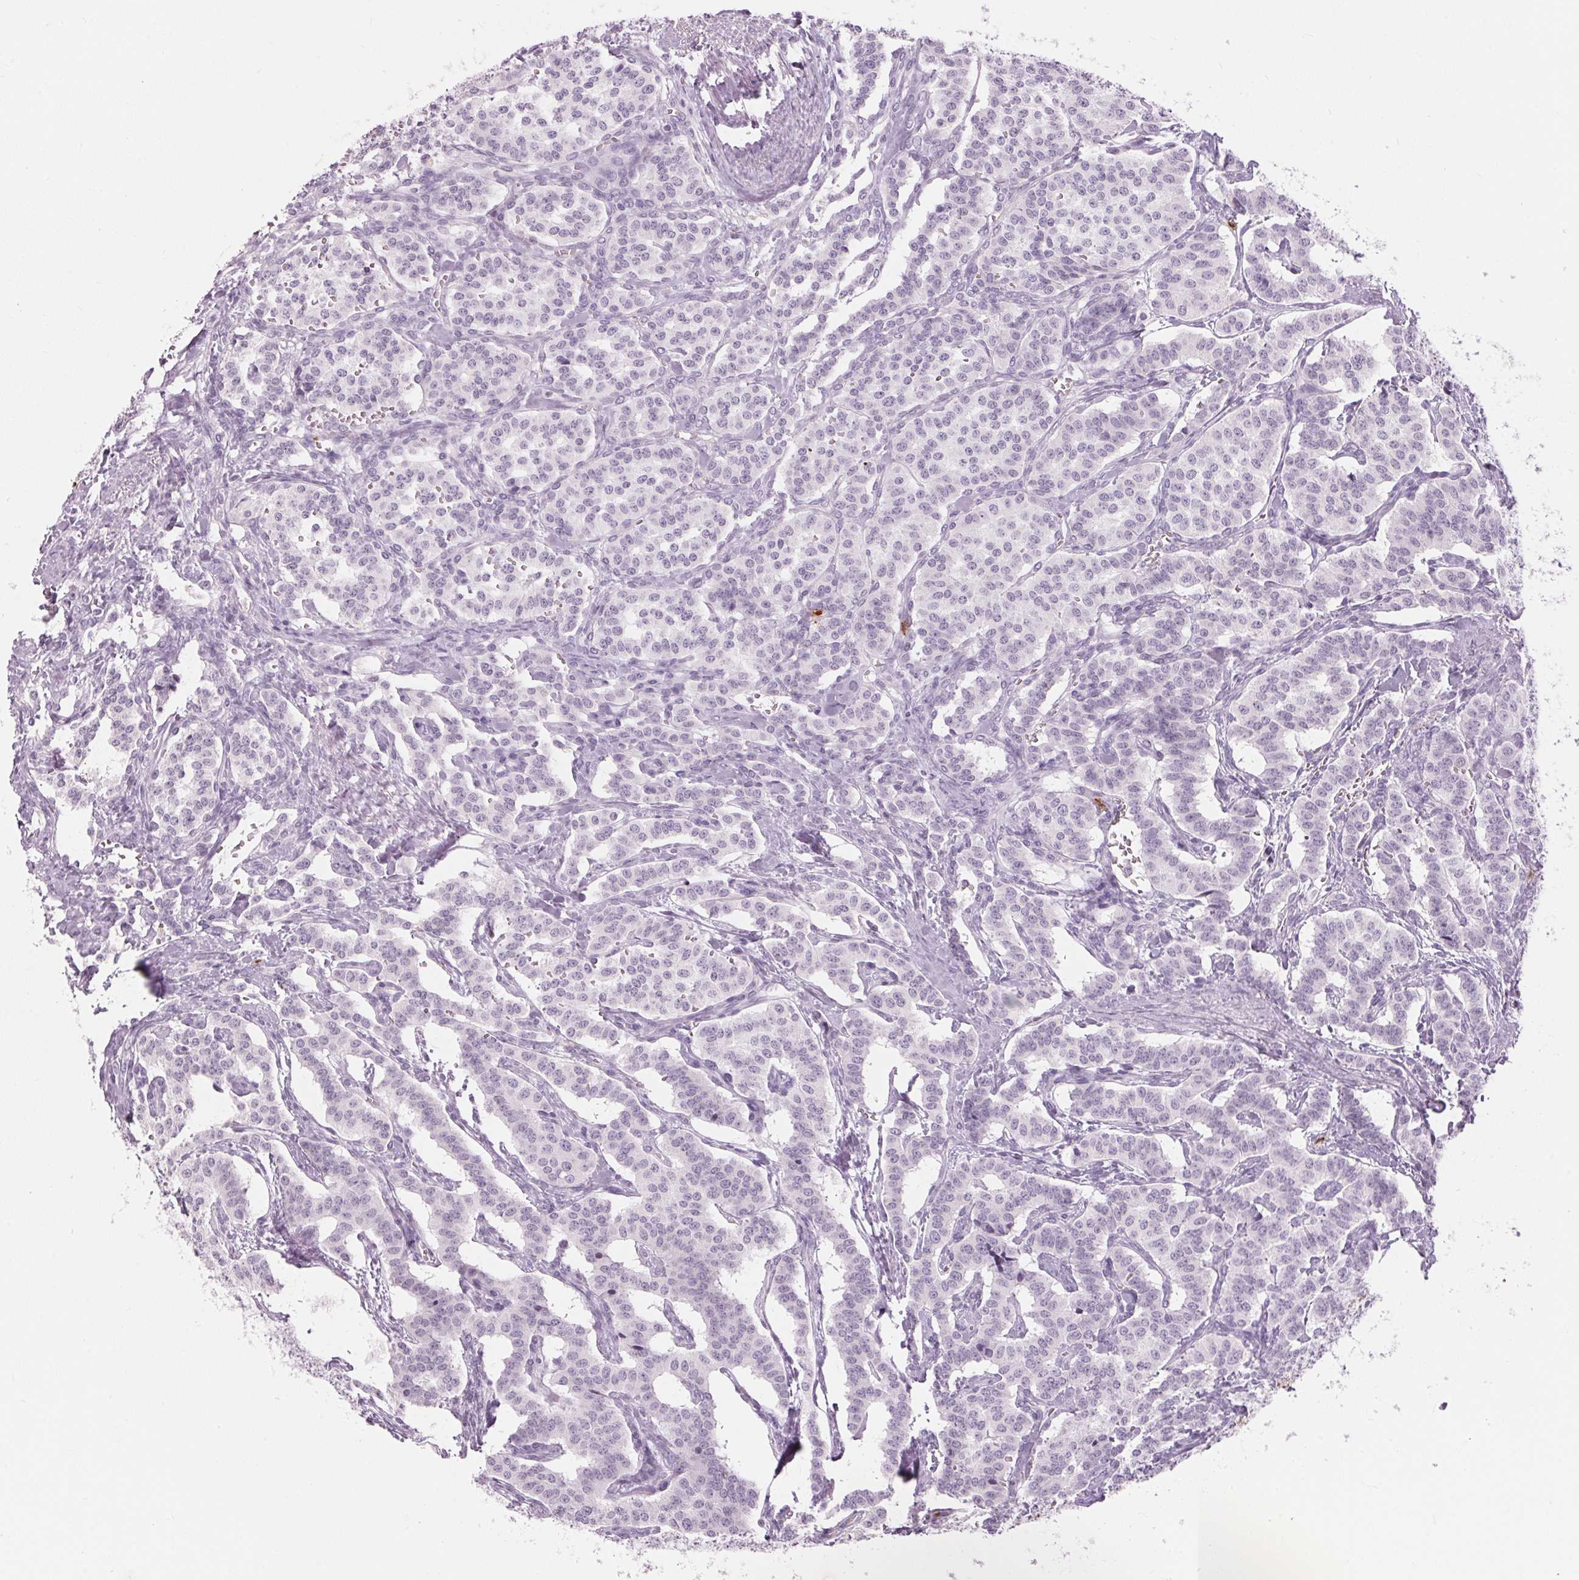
{"staining": {"intensity": "negative", "quantity": "none", "location": "none"}, "tissue": "carcinoid", "cell_type": "Tumor cells", "image_type": "cancer", "snomed": [{"axis": "morphology", "description": "Normal tissue, NOS"}, {"axis": "morphology", "description": "Carcinoid, malignant, NOS"}, {"axis": "topography", "description": "Lung"}], "caption": "An immunohistochemistry (IHC) image of carcinoid is shown. There is no staining in tumor cells of carcinoid.", "gene": "KLK7", "patient": {"sex": "female", "age": 46}}